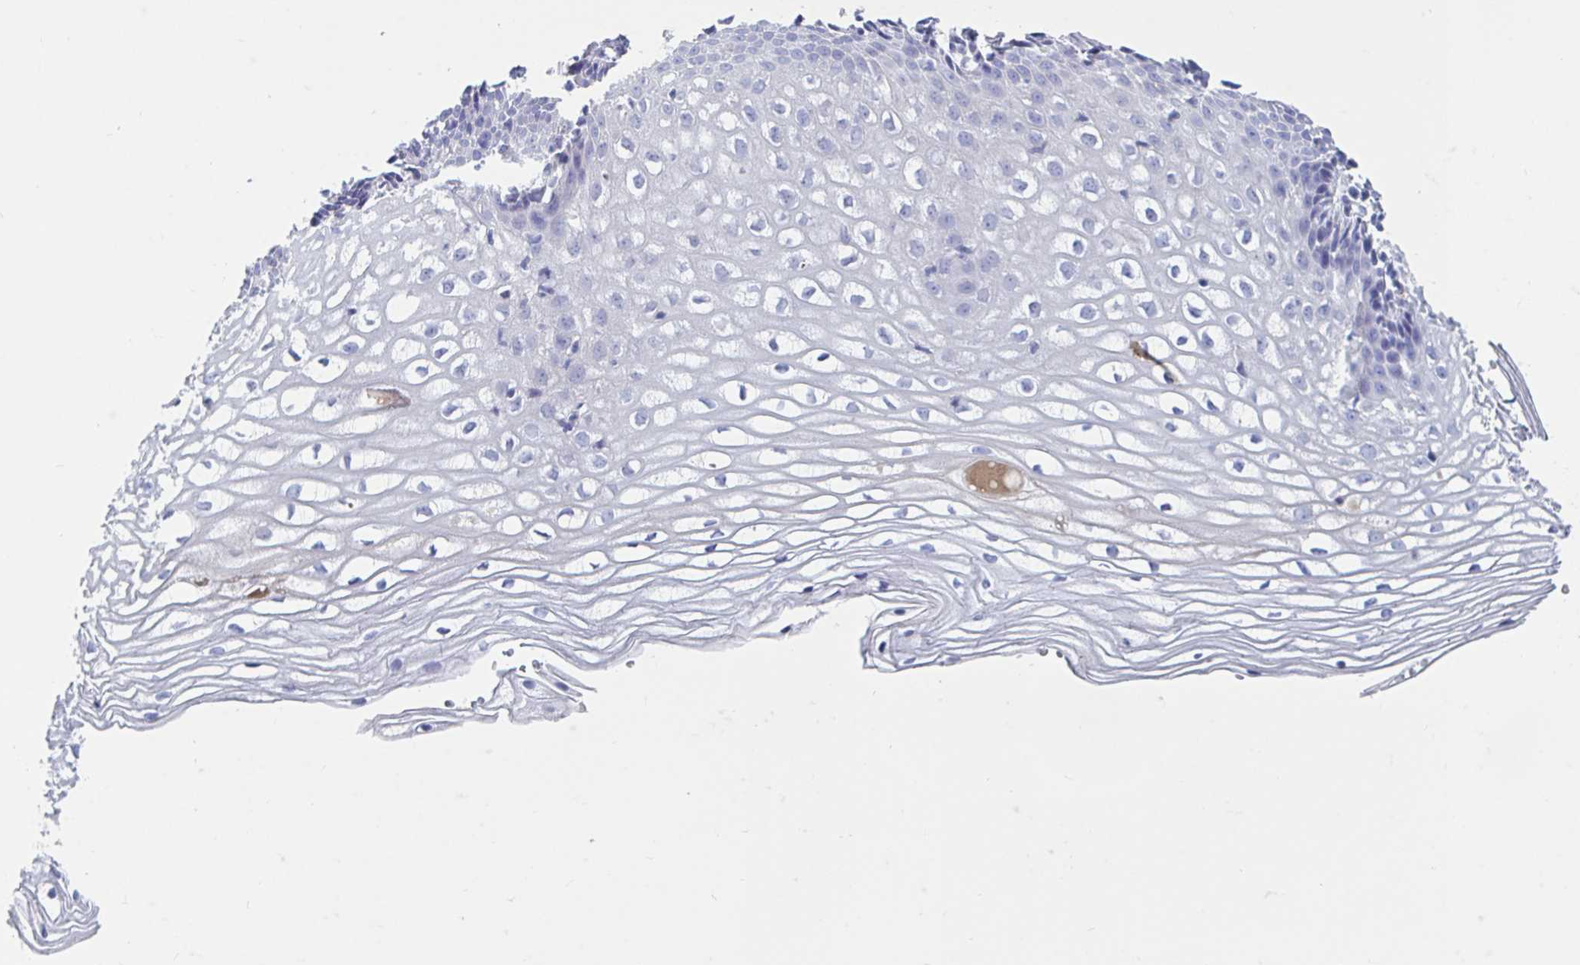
{"staining": {"intensity": "negative", "quantity": "none", "location": "none"}, "tissue": "cervix", "cell_type": "Glandular cells", "image_type": "normal", "snomed": [{"axis": "morphology", "description": "Normal tissue, NOS"}, {"axis": "topography", "description": "Cervix"}], "caption": "Immunohistochemistry photomicrograph of normal human cervix stained for a protein (brown), which exhibits no positivity in glandular cells.", "gene": "ZNHIT2", "patient": {"sex": "female", "age": 36}}